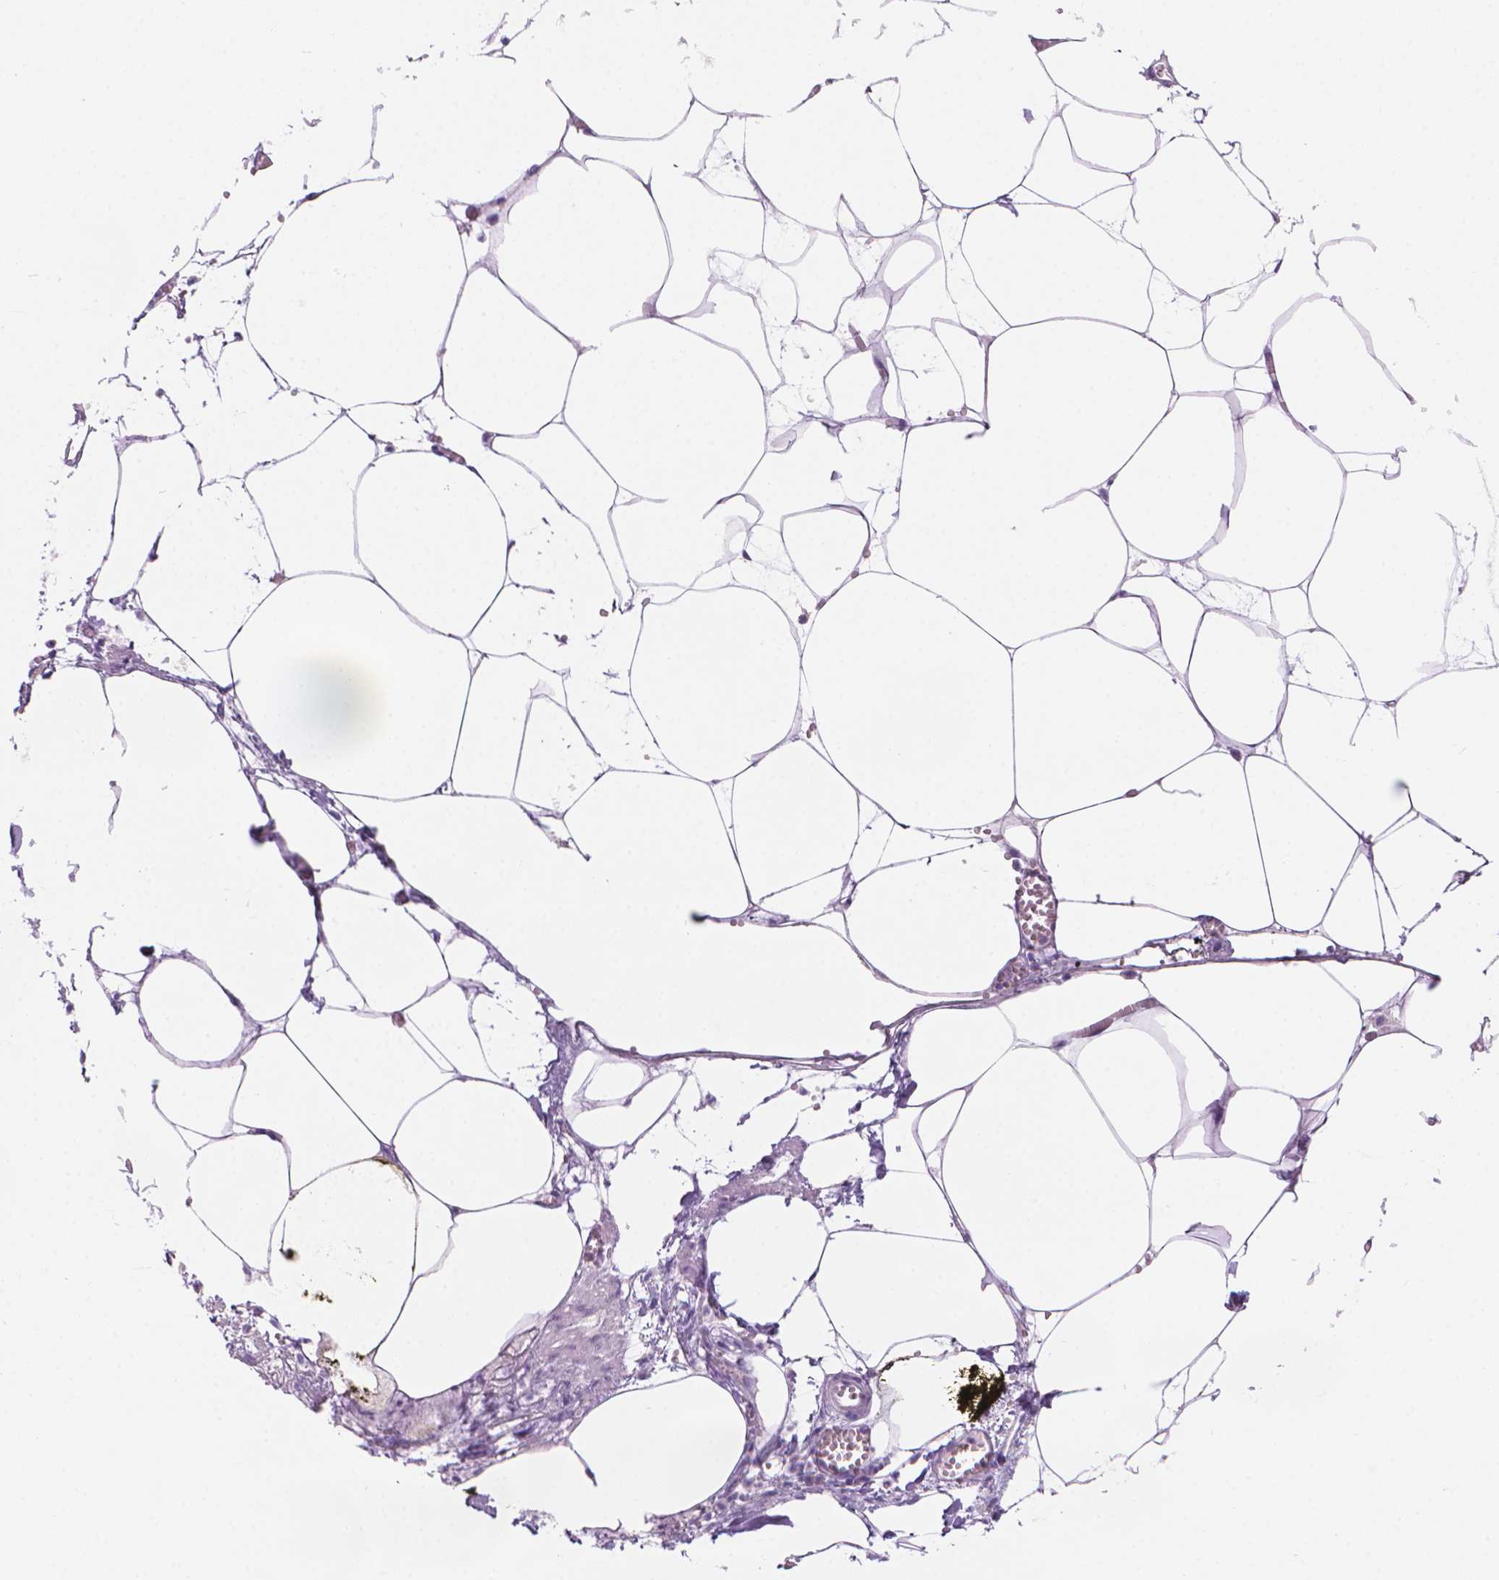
{"staining": {"intensity": "negative", "quantity": "none", "location": "none"}, "tissue": "adipose tissue", "cell_type": "Adipocytes", "image_type": "normal", "snomed": [{"axis": "morphology", "description": "Normal tissue, NOS"}, {"axis": "topography", "description": "Adipose tissue"}, {"axis": "topography", "description": "Pancreas"}, {"axis": "topography", "description": "Peripheral nerve tissue"}], "caption": "Adipocytes show no significant positivity in unremarkable adipose tissue. The staining was performed using DAB (3,3'-diaminobenzidine) to visualize the protein expression in brown, while the nuclei were stained in blue with hematoxylin (Magnification: 20x).", "gene": "ENSG00000187186", "patient": {"sex": "female", "age": 58}}